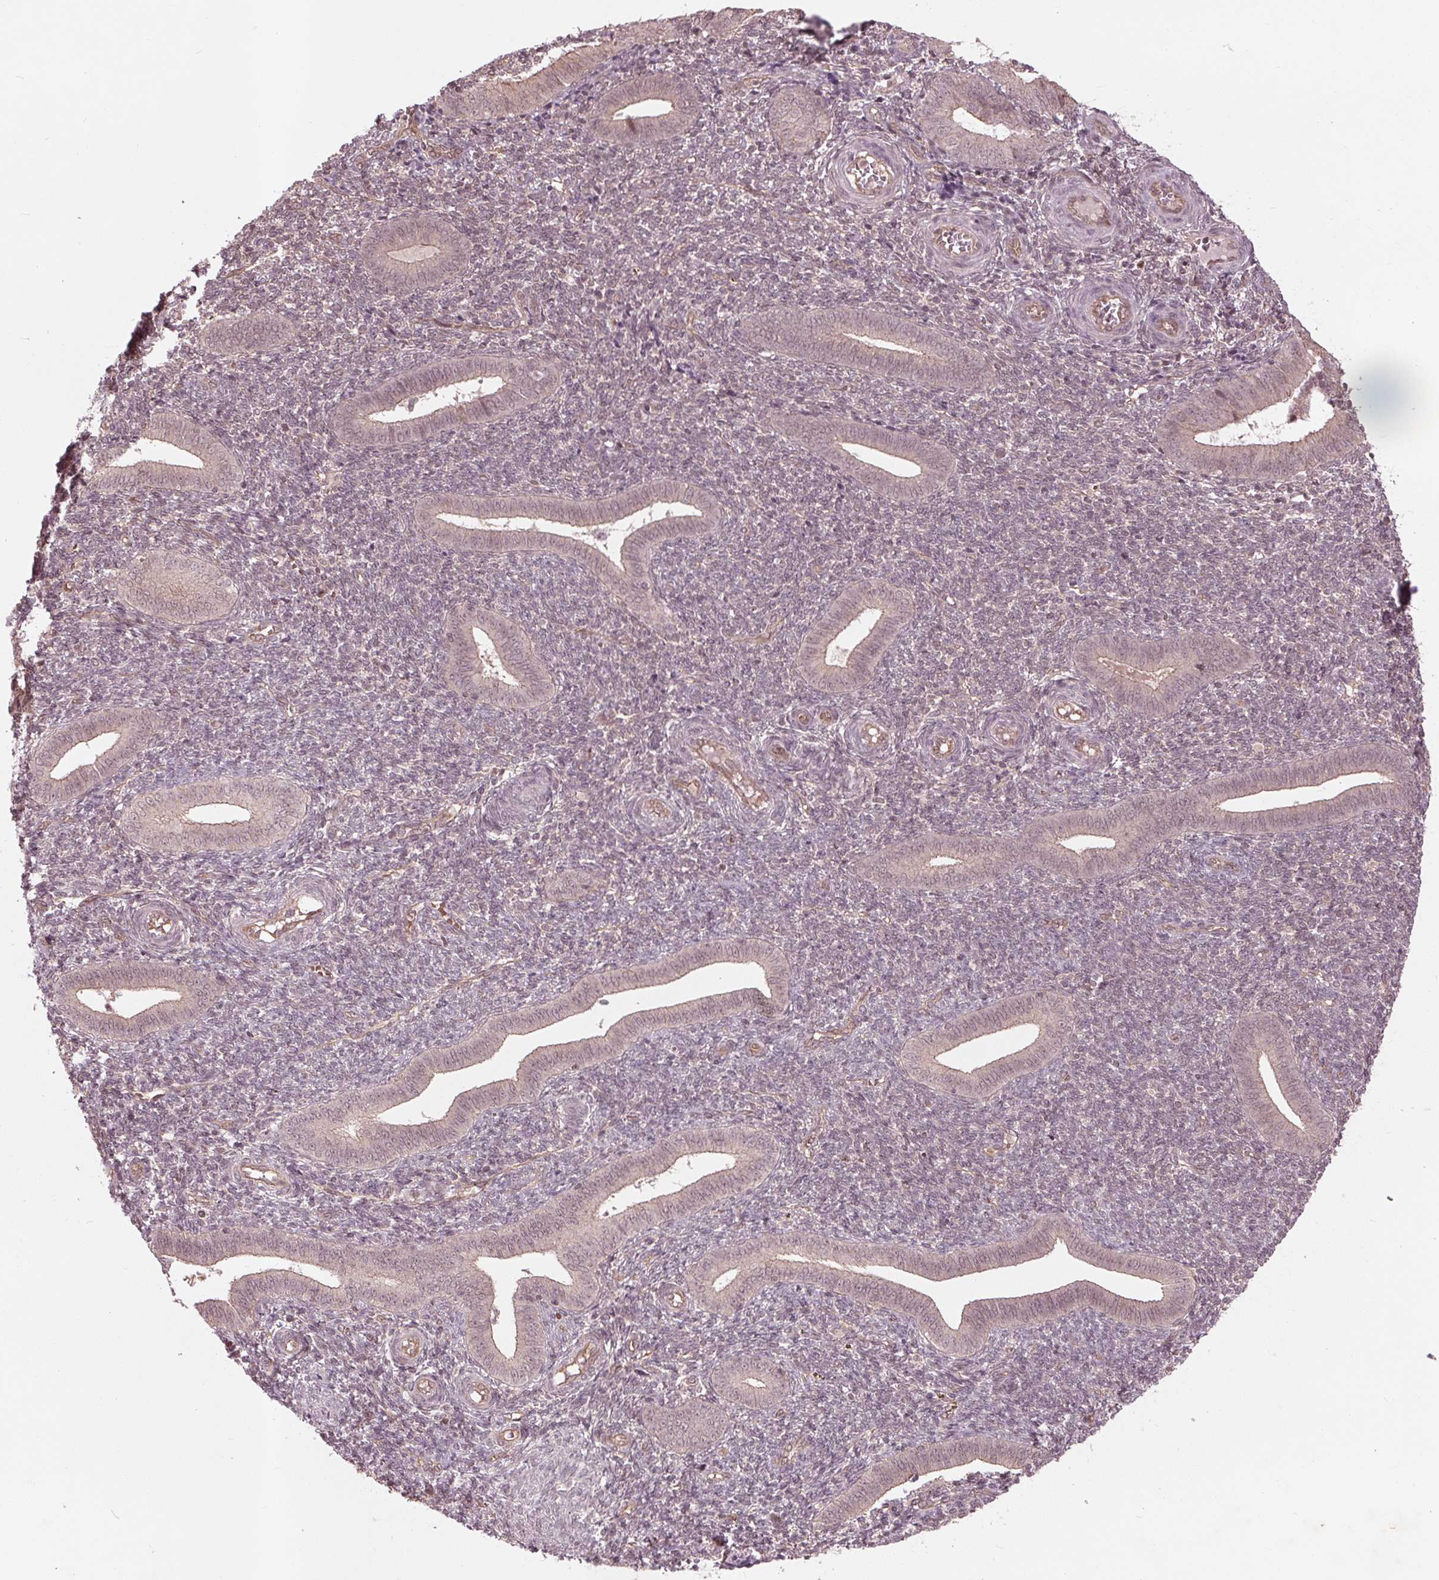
{"staining": {"intensity": "negative", "quantity": "none", "location": "none"}, "tissue": "endometrium", "cell_type": "Cells in endometrial stroma", "image_type": "normal", "snomed": [{"axis": "morphology", "description": "Normal tissue, NOS"}, {"axis": "topography", "description": "Endometrium"}], "caption": "Immunohistochemical staining of normal human endometrium reveals no significant positivity in cells in endometrial stroma. The staining is performed using DAB (3,3'-diaminobenzidine) brown chromogen with nuclei counter-stained in using hematoxylin.", "gene": "BTBD1", "patient": {"sex": "female", "age": 25}}